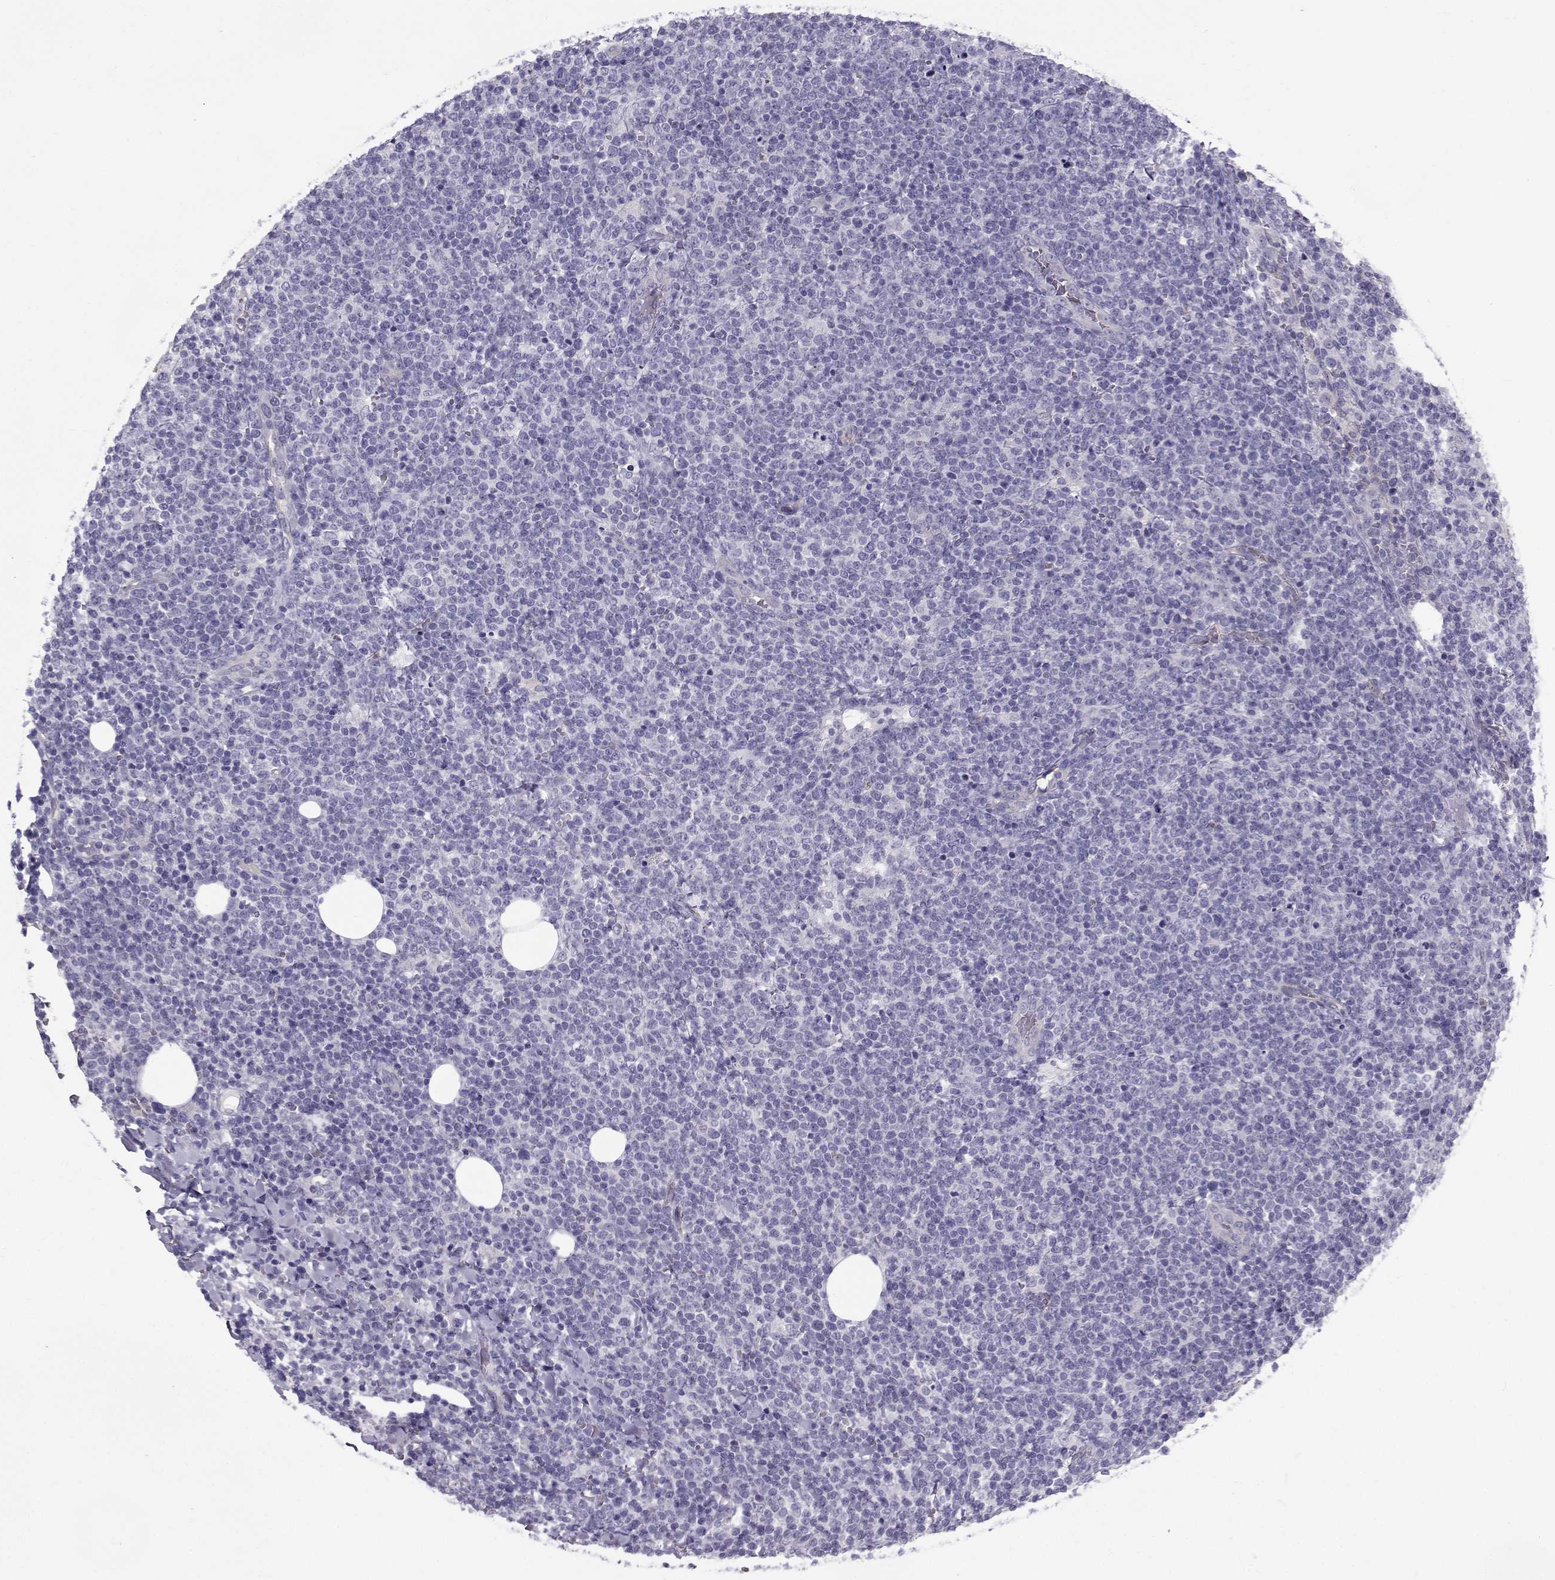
{"staining": {"intensity": "negative", "quantity": "none", "location": "none"}, "tissue": "lymphoma", "cell_type": "Tumor cells", "image_type": "cancer", "snomed": [{"axis": "morphology", "description": "Malignant lymphoma, non-Hodgkin's type, High grade"}, {"axis": "topography", "description": "Lymph node"}], "caption": "Tumor cells are negative for brown protein staining in lymphoma. The staining is performed using DAB (3,3'-diaminobenzidine) brown chromogen with nuclei counter-stained in using hematoxylin.", "gene": "CLUL1", "patient": {"sex": "male", "age": 61}}